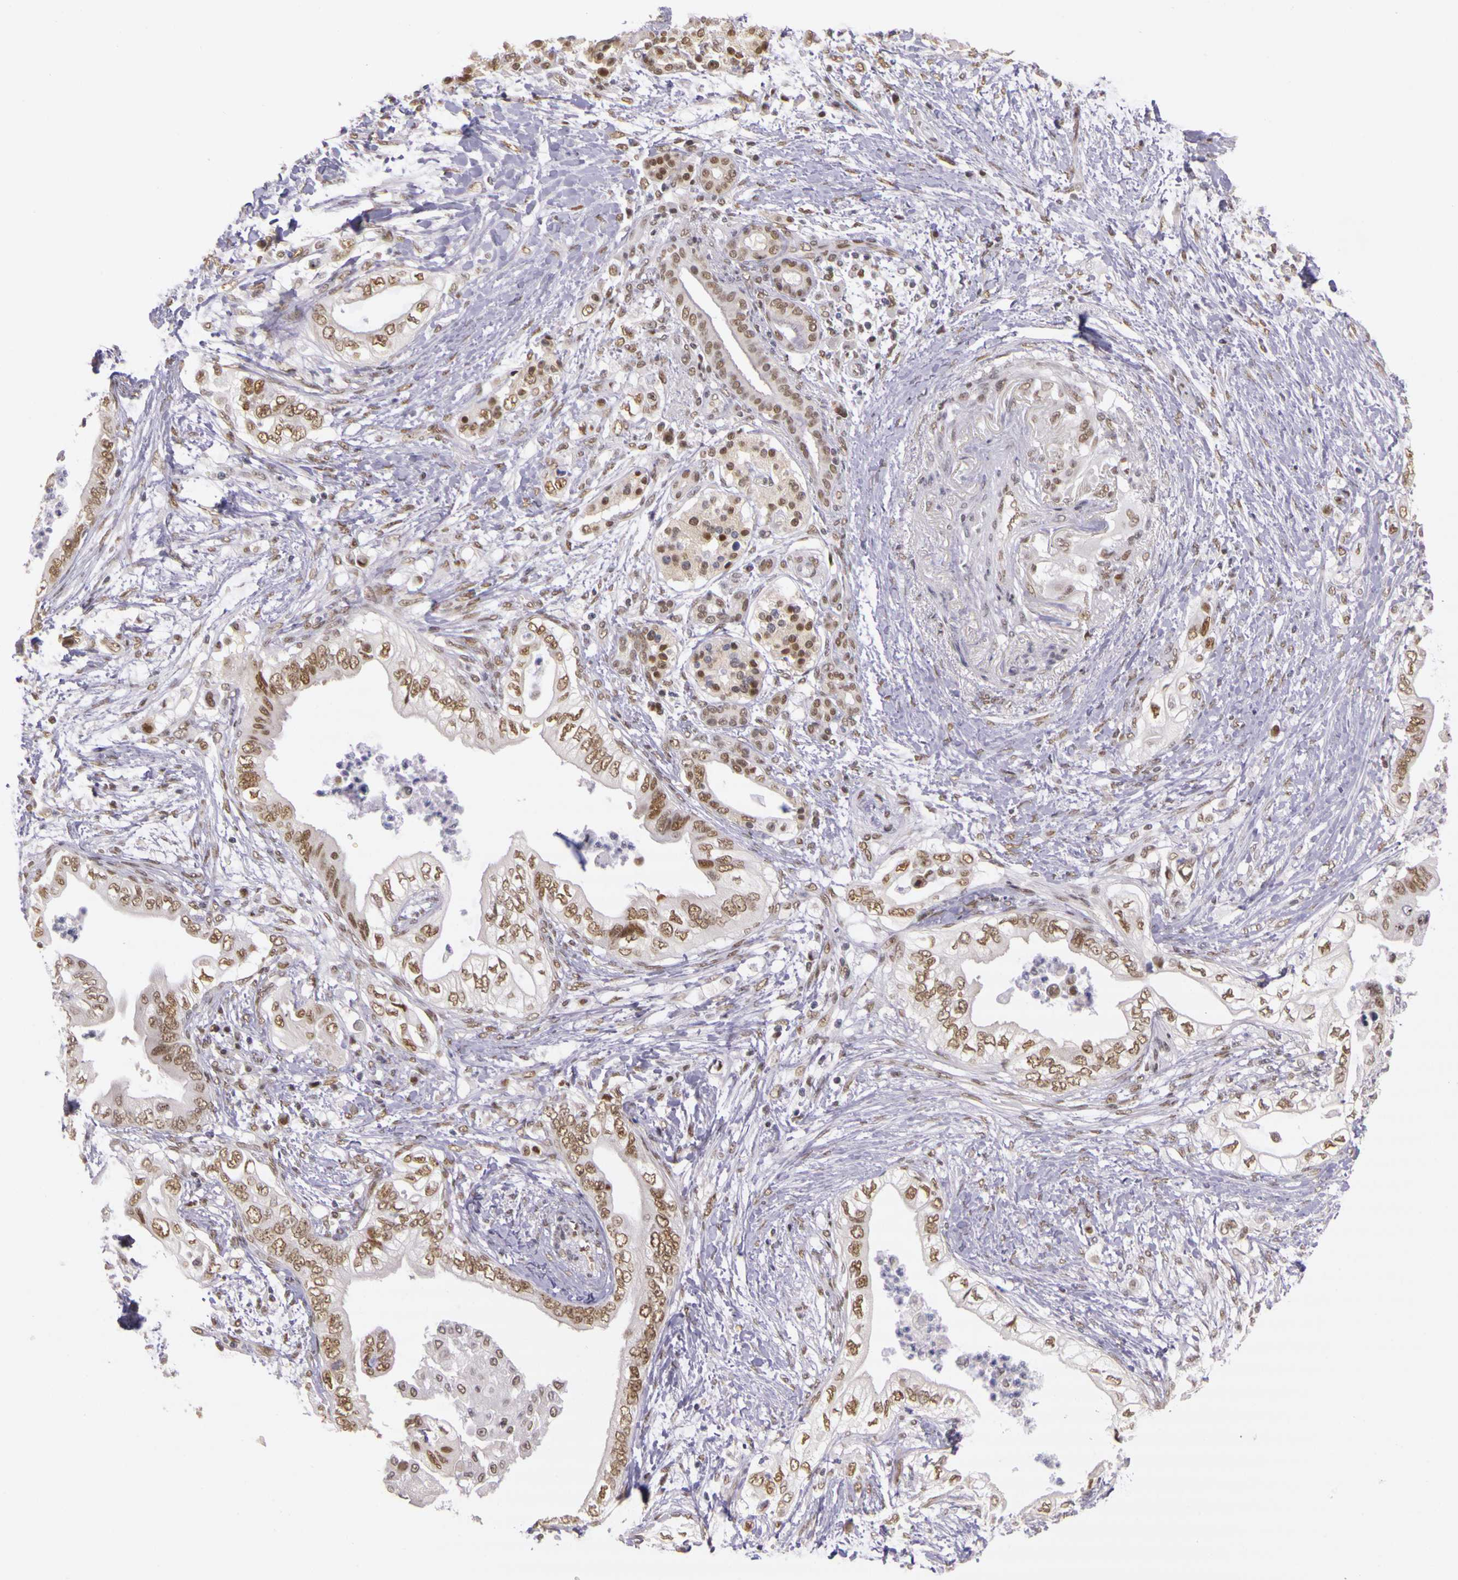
{"staining": {"intensity": "moderate", "quantity": ">75%", "location": "nuclear"}, "tissue": "pancreatic cancer", "cell_type": "Tumor cells", "image_type": "cancer", "snomed": [{"axis": "morphology", "description": "Adenocarcinoma, NOS"}, {"axis": "topography", "description": "Pancreas"}], "caption": "Immunohistochemistry image of neoplastic tissue: human pancreatic cancer stained using immunohistochemistry (IHC) shows medium levels of moderate protein expression localized specifically in the nuclear of tumor cells, appearing as a nuclear brown color.", "gene": "WDR13", "patient": {"sex": "female", "age": 66}}